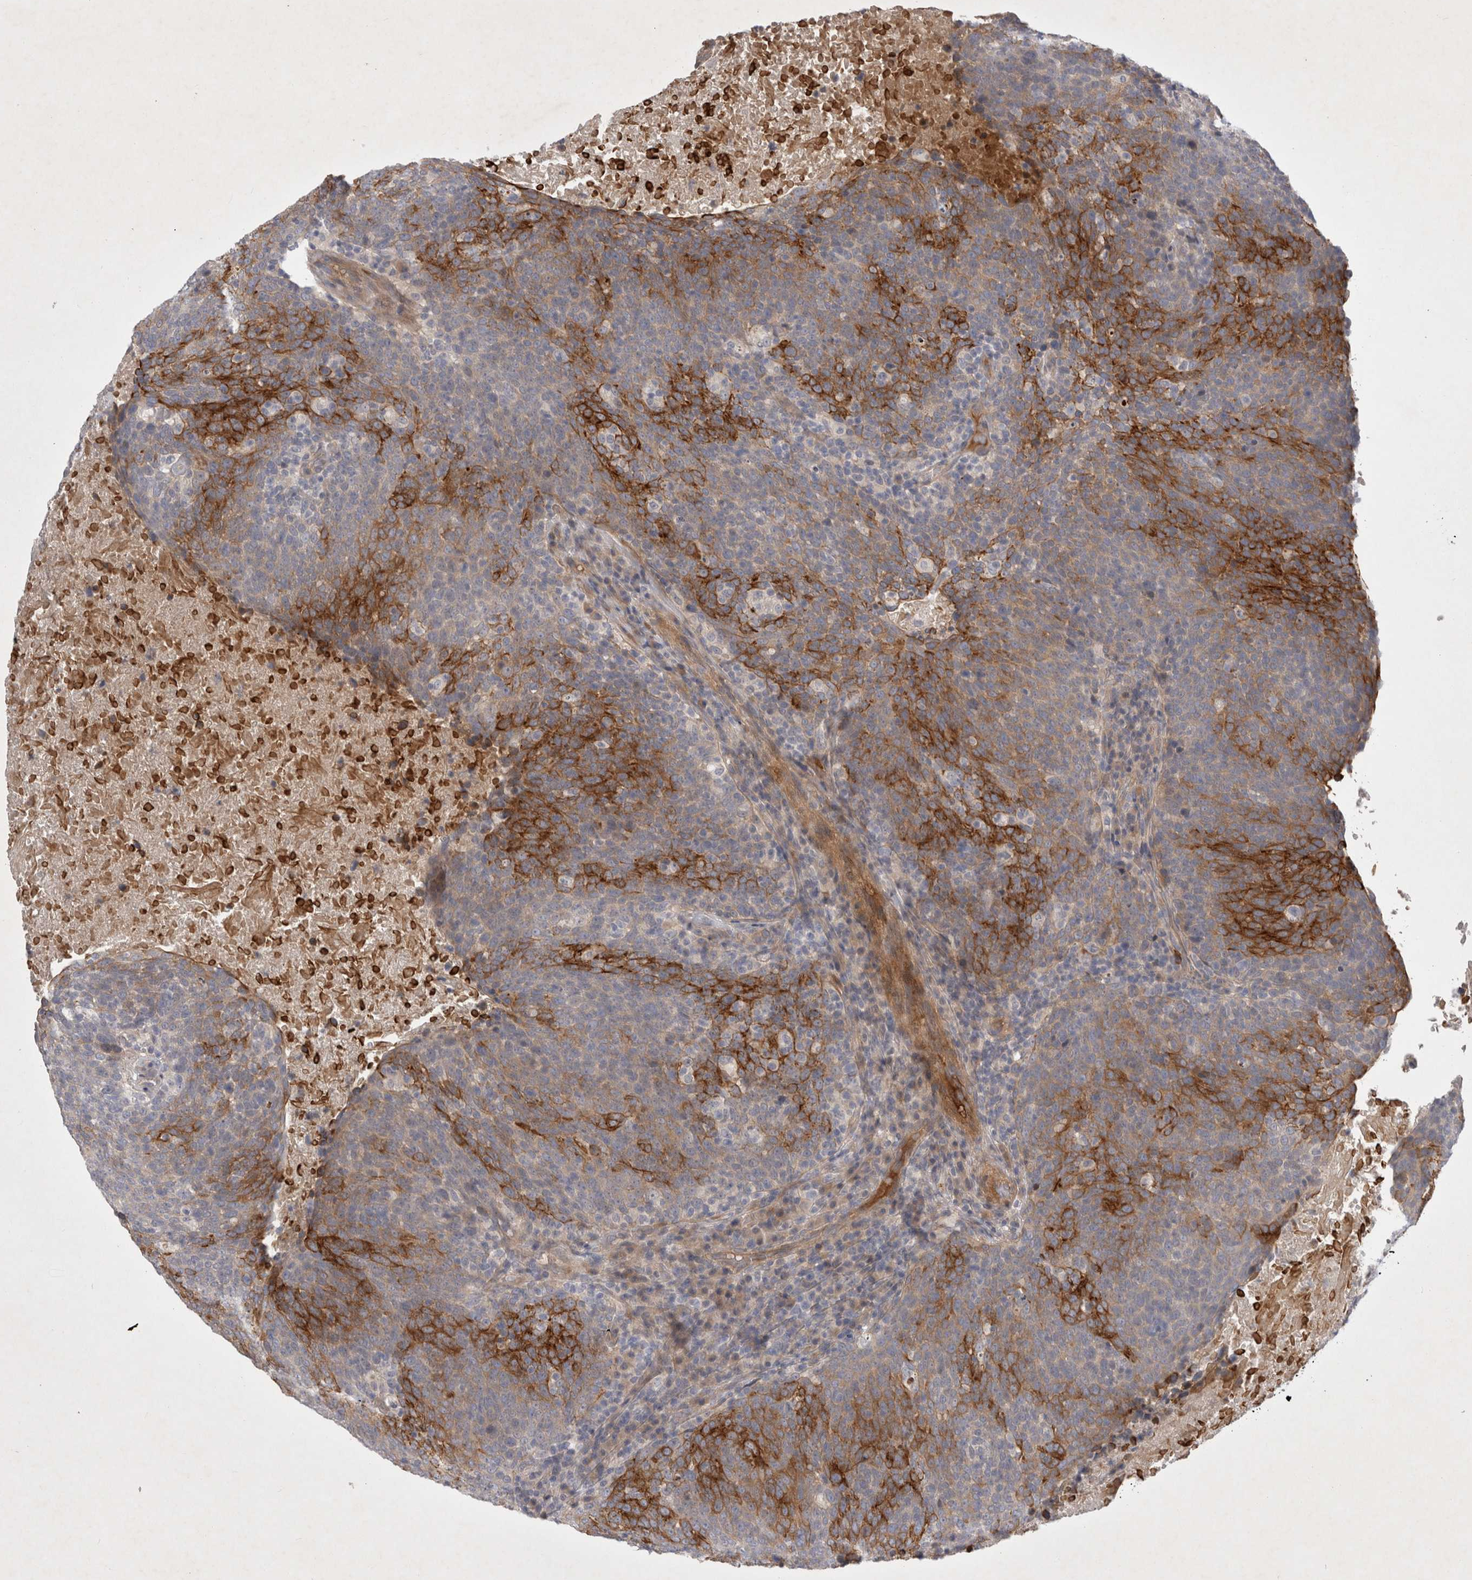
{"staining": {"intensity": "strong", "quantity": "25%-75%", "location": "cytoplasmic/membranous"}, "tissue": "head and neck cancer", "cell_type": "Tumor cells", "image_type": "cancer", "snomed": [{"axis": "morphology", "description": "Squamous cell carcinoma, NOS"}, {"axis": "morphology", "description": "Squamous cell carcinoma, metastatic, NOS"}, {"axis": "topography", "description": "Lymph node"}, {"axis": "topography", "description": "Head-Neck"}], "caption": "Human squamous cell carcinoma (head and neck) stained with a brown dye shows strong cytoplasmic/membranous positive expression in approximately 25%-75% of tumor cells.", "gene": "BZW2", "patient": {"sex": "male", "age": 62}}